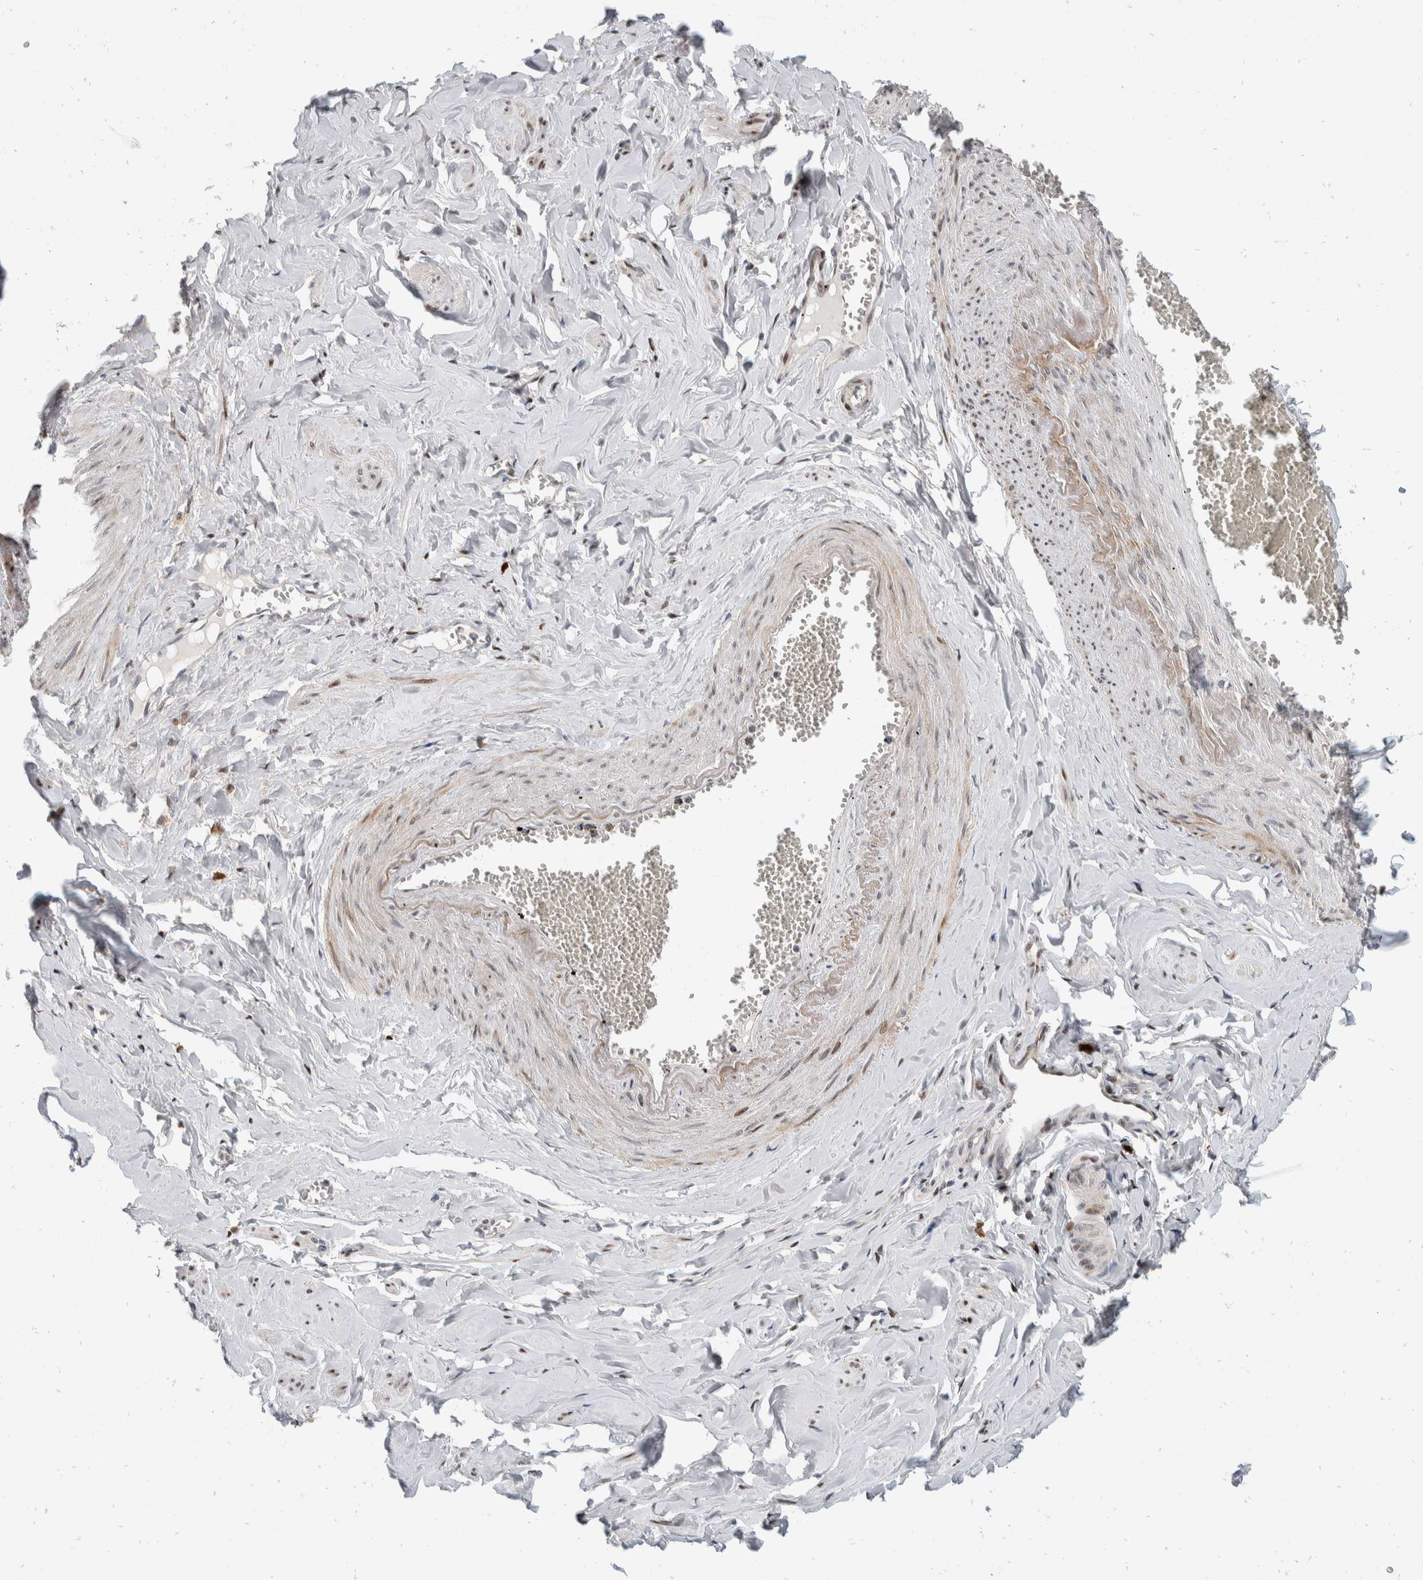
{"staining": {"intensity": "negative", "quantity": "none", "location": "none"}, "tissue": "adipose tissue", "cell_type": "Adipocytes", "image_type": "normal", "snomed": [{"axis": "morphology", "description": "Normal tissue, NOS"}, {"axis": "topography", "description": "Vascular tissue"}, {"axis": "topography", "description": "Fallopian tube"}, {"axis": "topography", "description": "Ovary"}], "caption": "An IHC micrograph of normal adipose tissue is shown. There is no staining in adipocytes of adipose tissue.", "gene": "ZNF703", "patient": {"sex": "female", "age": 67}}